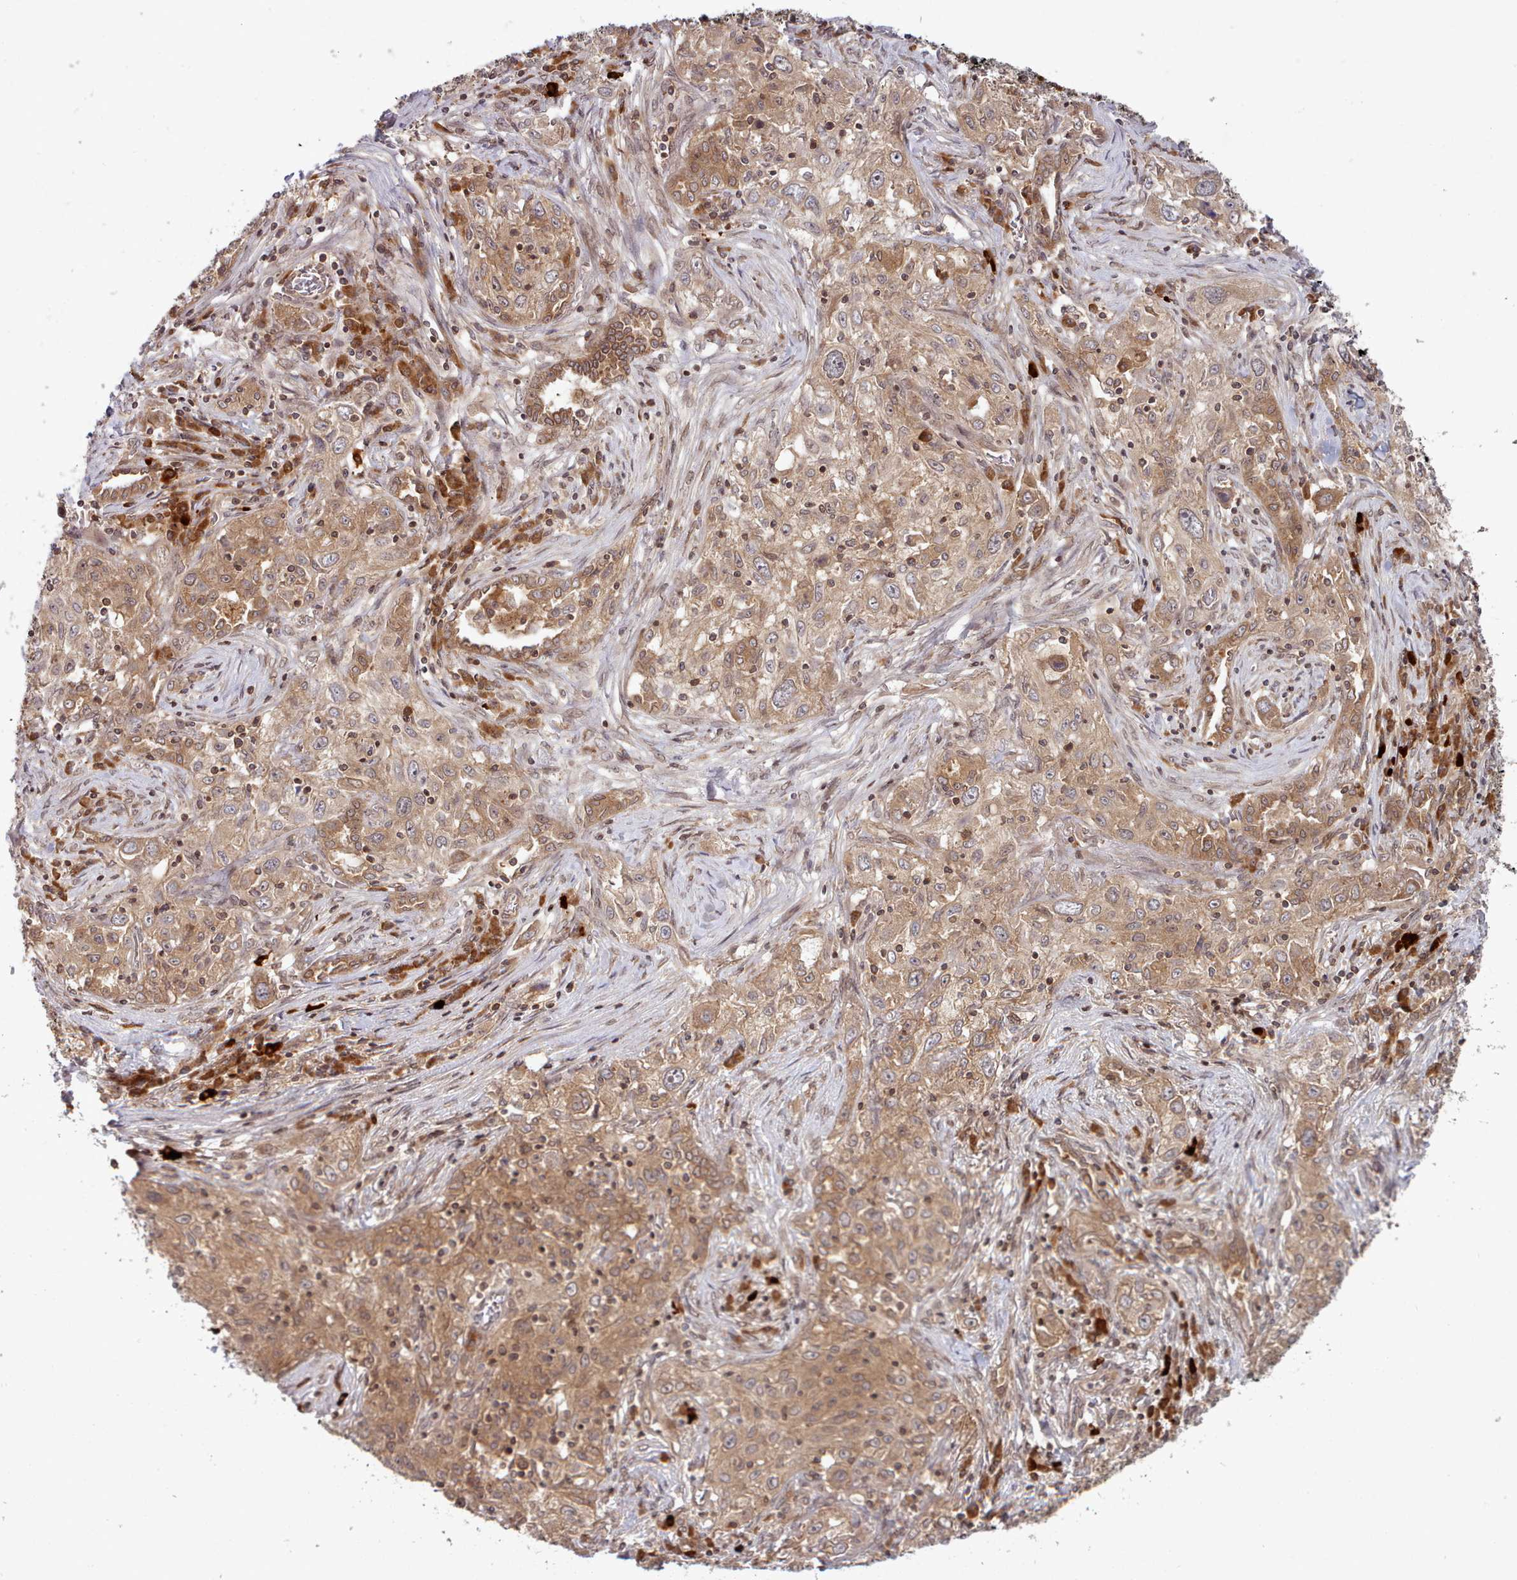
{"staining": {"intensity": "moderate", "quantity": ">75%", "location": "cytoplasmic/membranous,nuclear"}, "tissue": "lung cancer", "cell_type": "Tumor cells", "image_type": "cancer", "snomed": [{"axis": "morphology", "description": "Squamous cell carcinoma, NOS"}, {"axis": "topography", "description": "Lung"}], "caption": "This photomicrograph exhibits lung cancer stained with immunohistochemistry to label a protein in brown. The cytoplasmic/membranous and nuclear of tumor cells show moderate positivity for the protein. Nuclei are counter-stained blue.", "gene": "UBE2G1", "patient": {"sex": "female", "age": 69}}